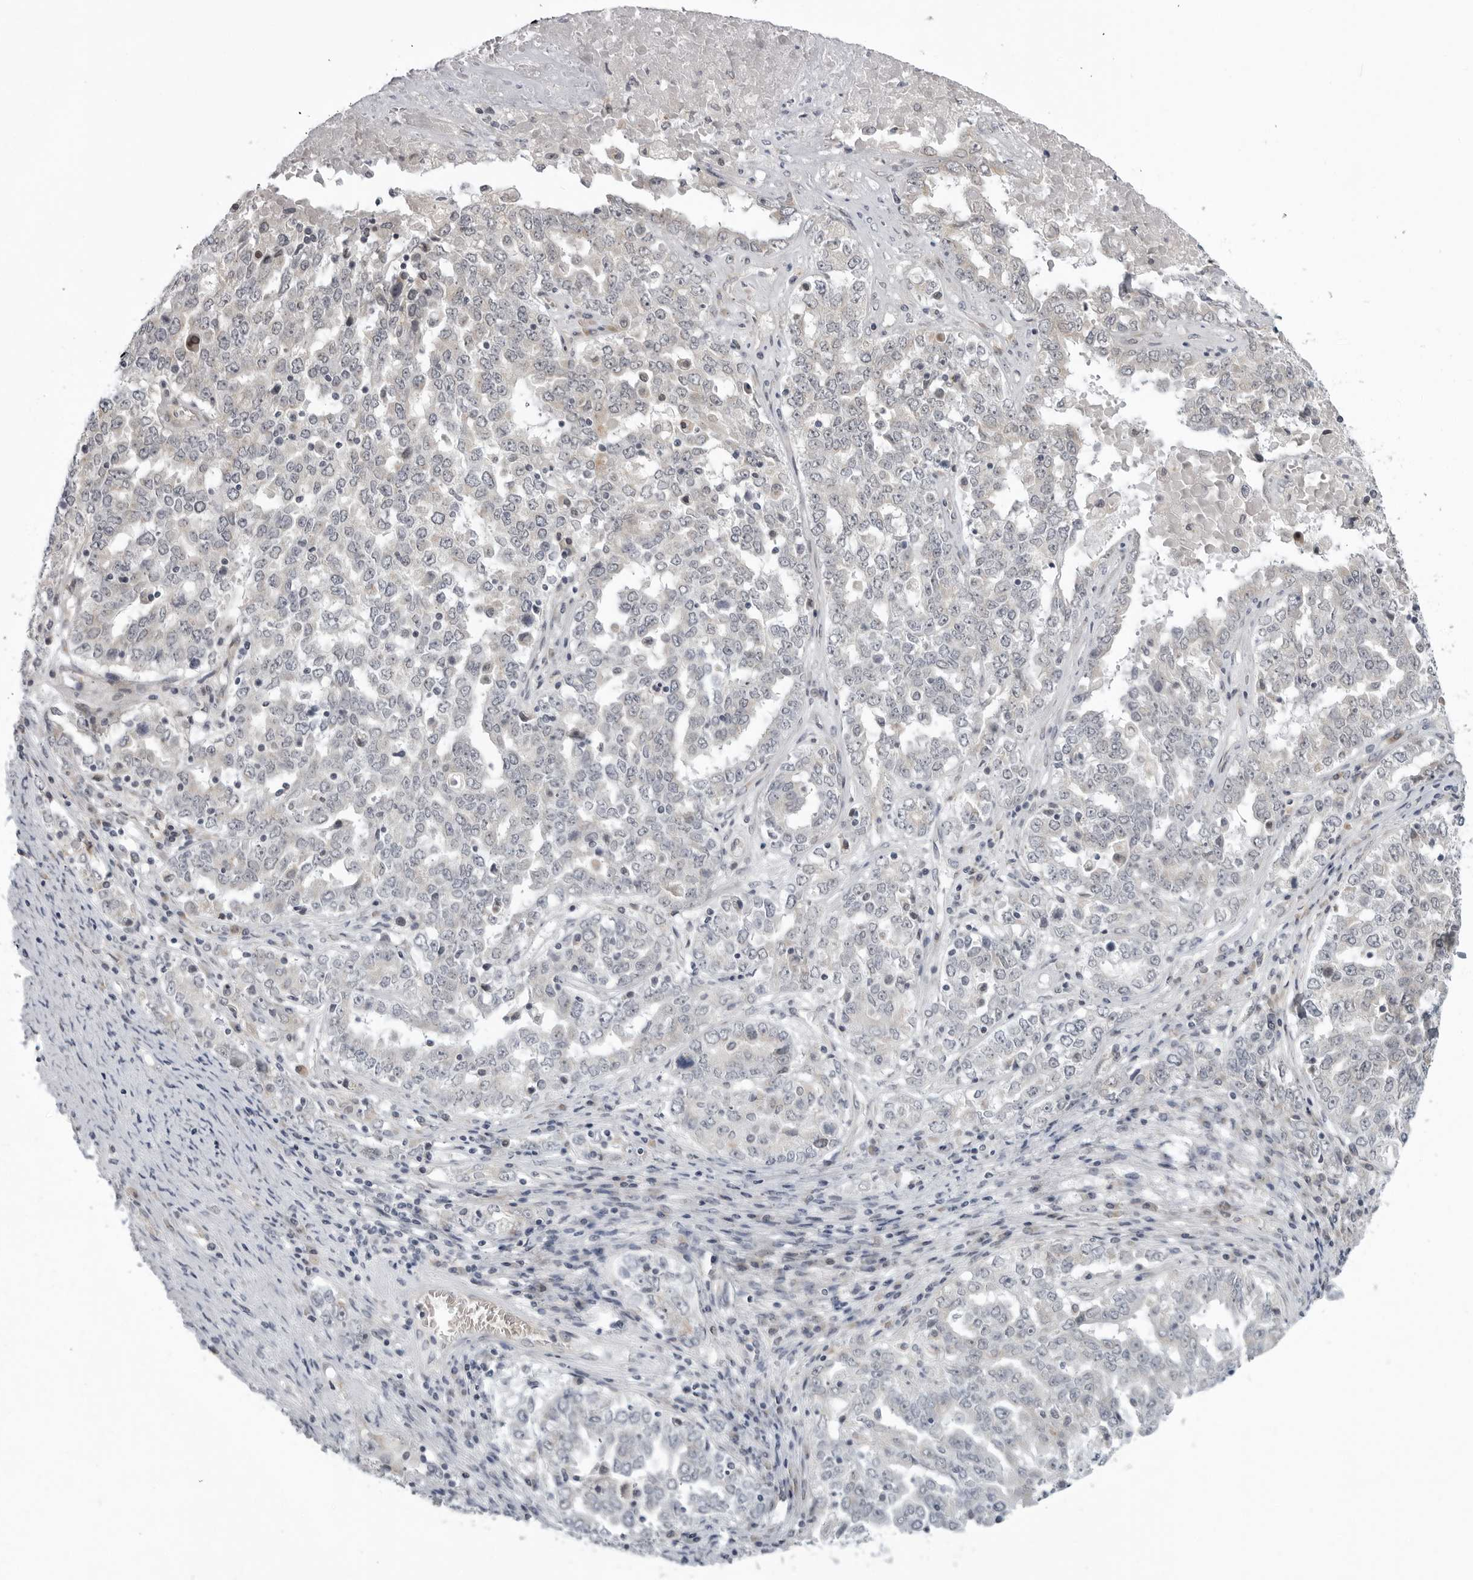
{"staining": {"intensity": "moderate", "quantity": "<25%", "location": "cytoplasmic/membranous"}, "tissue": "ovarian cancer", "cell_type": "Tumor cells", "image_type": "cancer", "snomed": [{"axis": "morphology", "description": "Carcinoma, endometroid"}, {"axis": "topography", "description": "Ovary"}], "caption": "Endometroid carcinoma (ovarian) was stained to show a protein in brown. There is low levels of moderate cytoplasmic/membranous staining in approximately <25% of tumor cells.", "gene": "LRRC45", "patient": {"sex": "female", "age": 62}}